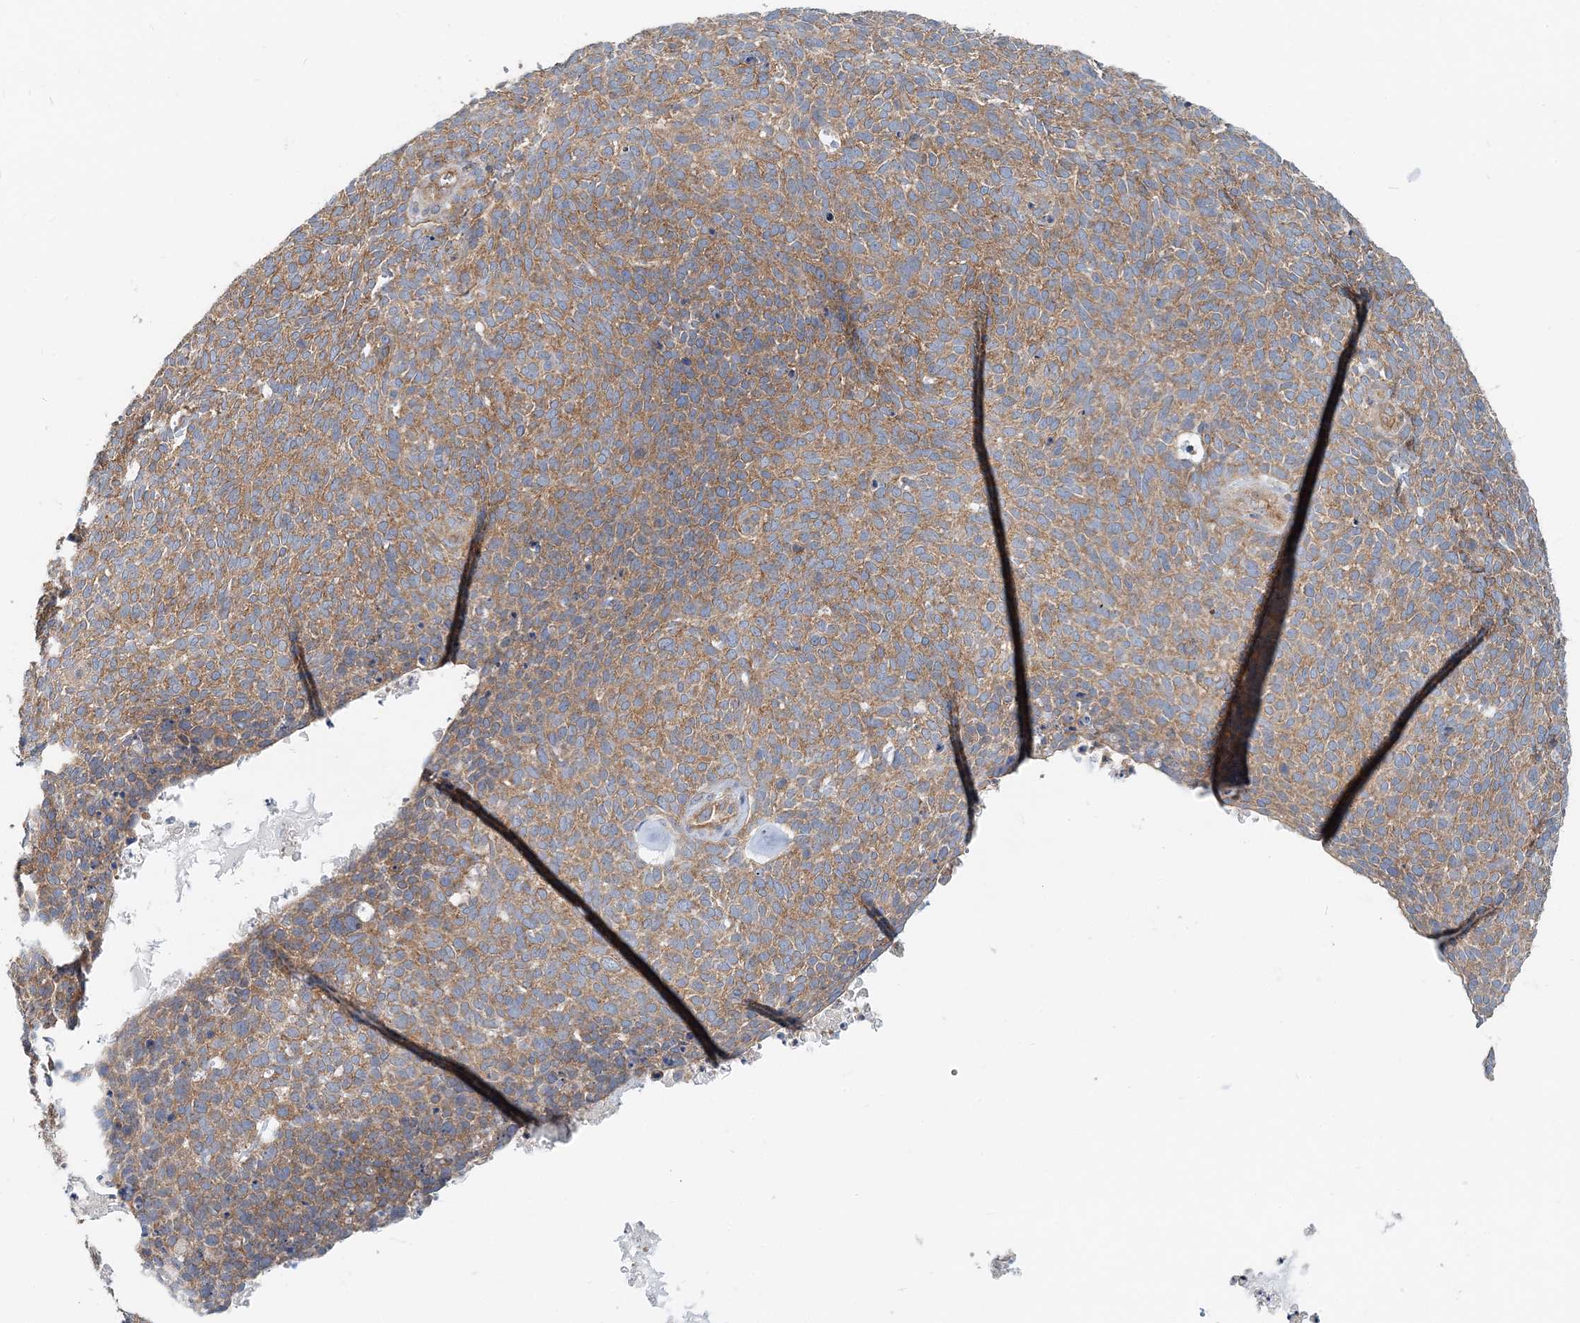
{"staining": {"intensity": "moderate", "quantity": ">75%", "location": "cytoplasmic/membranous"}, "tissue": "skin cancer", "cell_type": "Tumor cells", "image_type": "cancer", "snomed": [{"axis": "morphology", "description": "Squamous cell carcinoma, NOS"}, {"axis": "topography", "description": "Skin"}], "caption": "Human skin cancer (squamous cell carcinoma) stained with a protein marker reveals moderate staining in tumor cells.", "gene": "MOB4", "patient": {"sex": "female", "age": 90}}